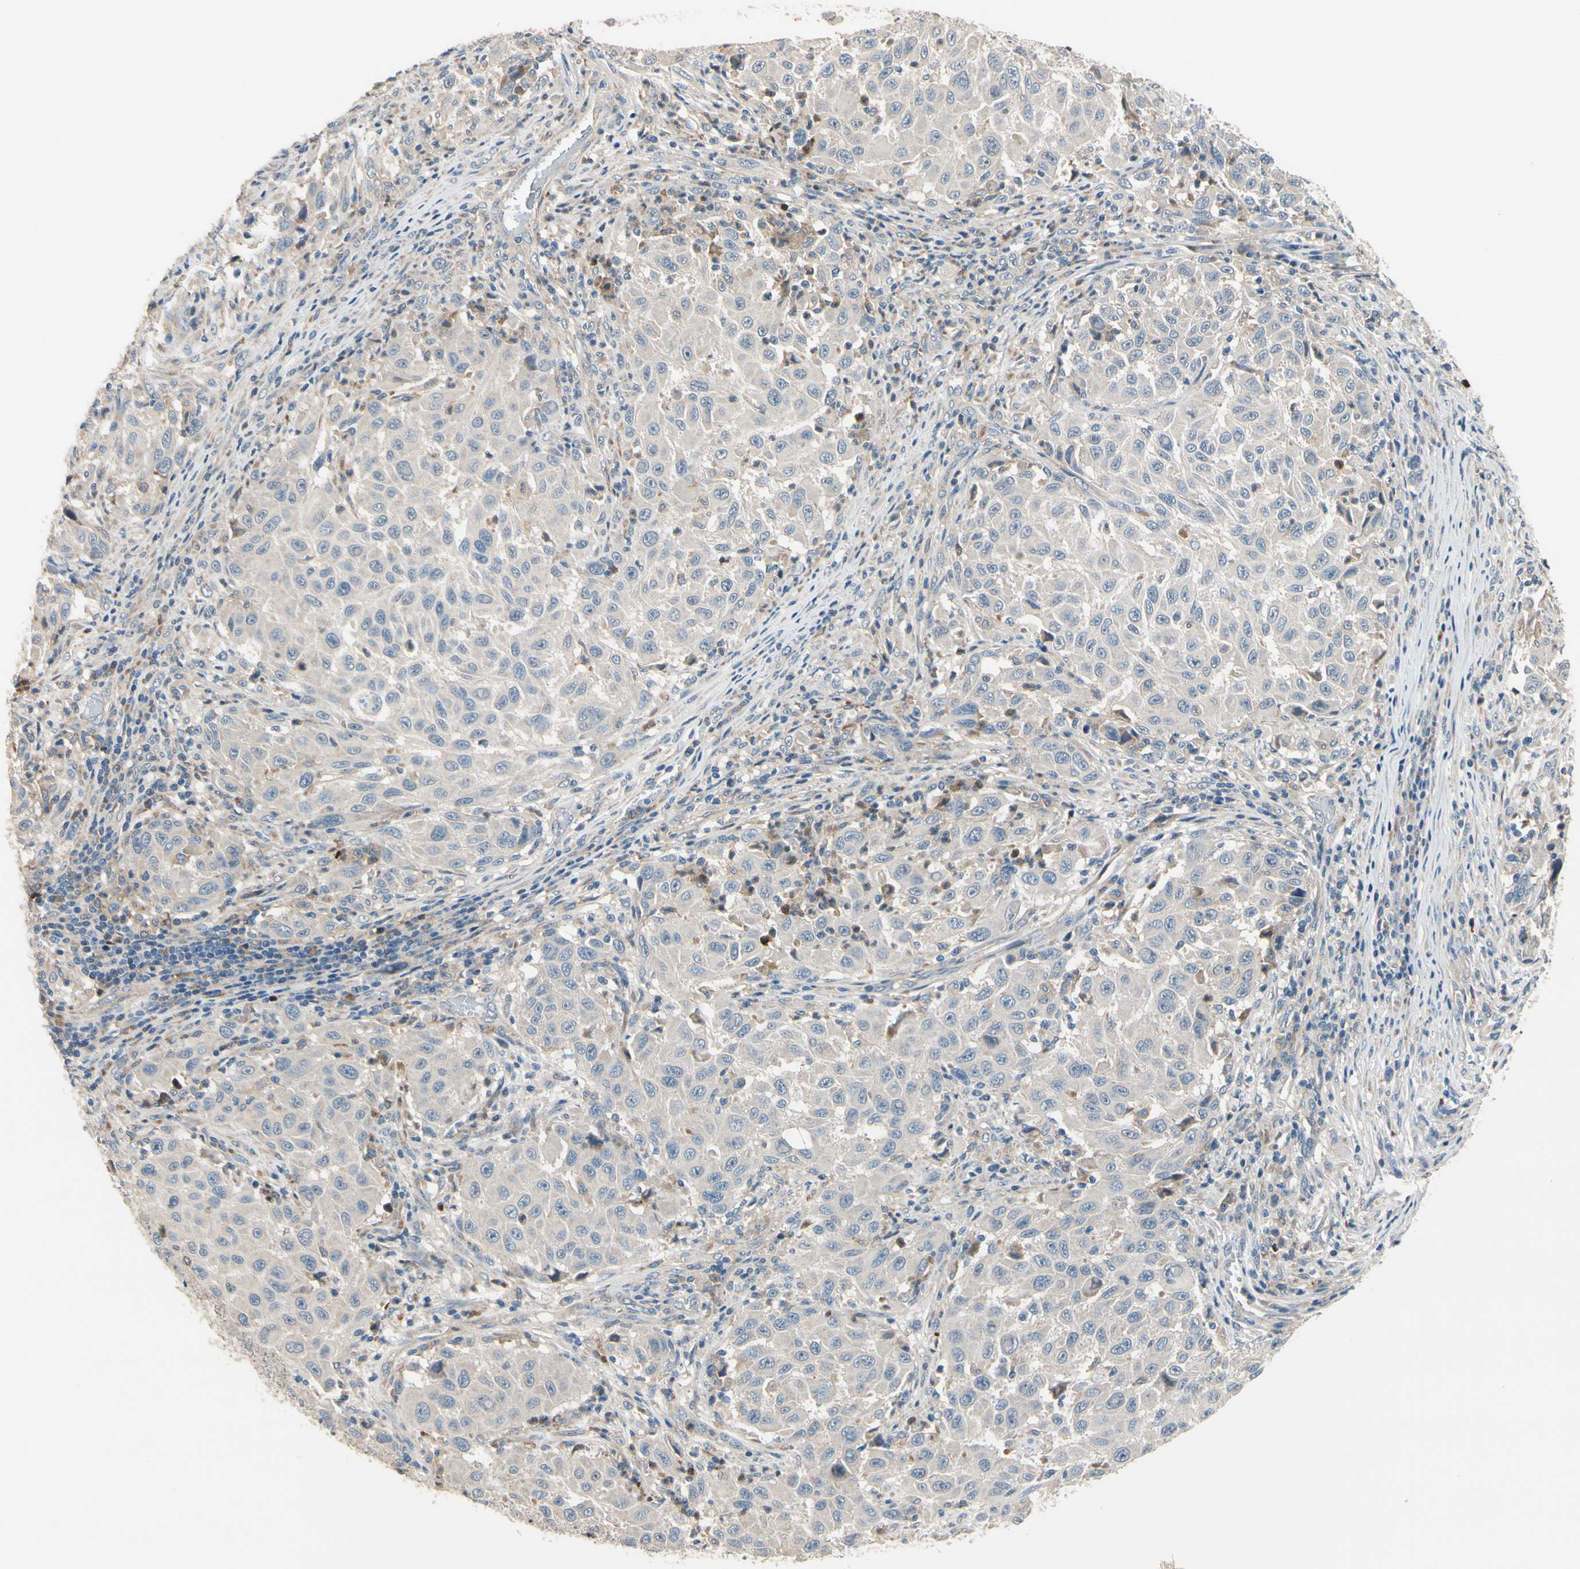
{"staining": {"intensity": "negative", "quantity": "none", "location": "none"}, "tissue": "melanoma", "cell_type": "Tumor cells", "image_type": "cancer", "snomed": [{"axis": "morphology", "description": "Malignant melanoma, Metastatic site"}, {"axis": "topography", "description": "Lymph node"}], "caption": "Tumor cells show no significant staining in malignant melanoma (metastatic site).", "gene": "SIGLEC5", "patient": {"sex": "male", "age": 61}}